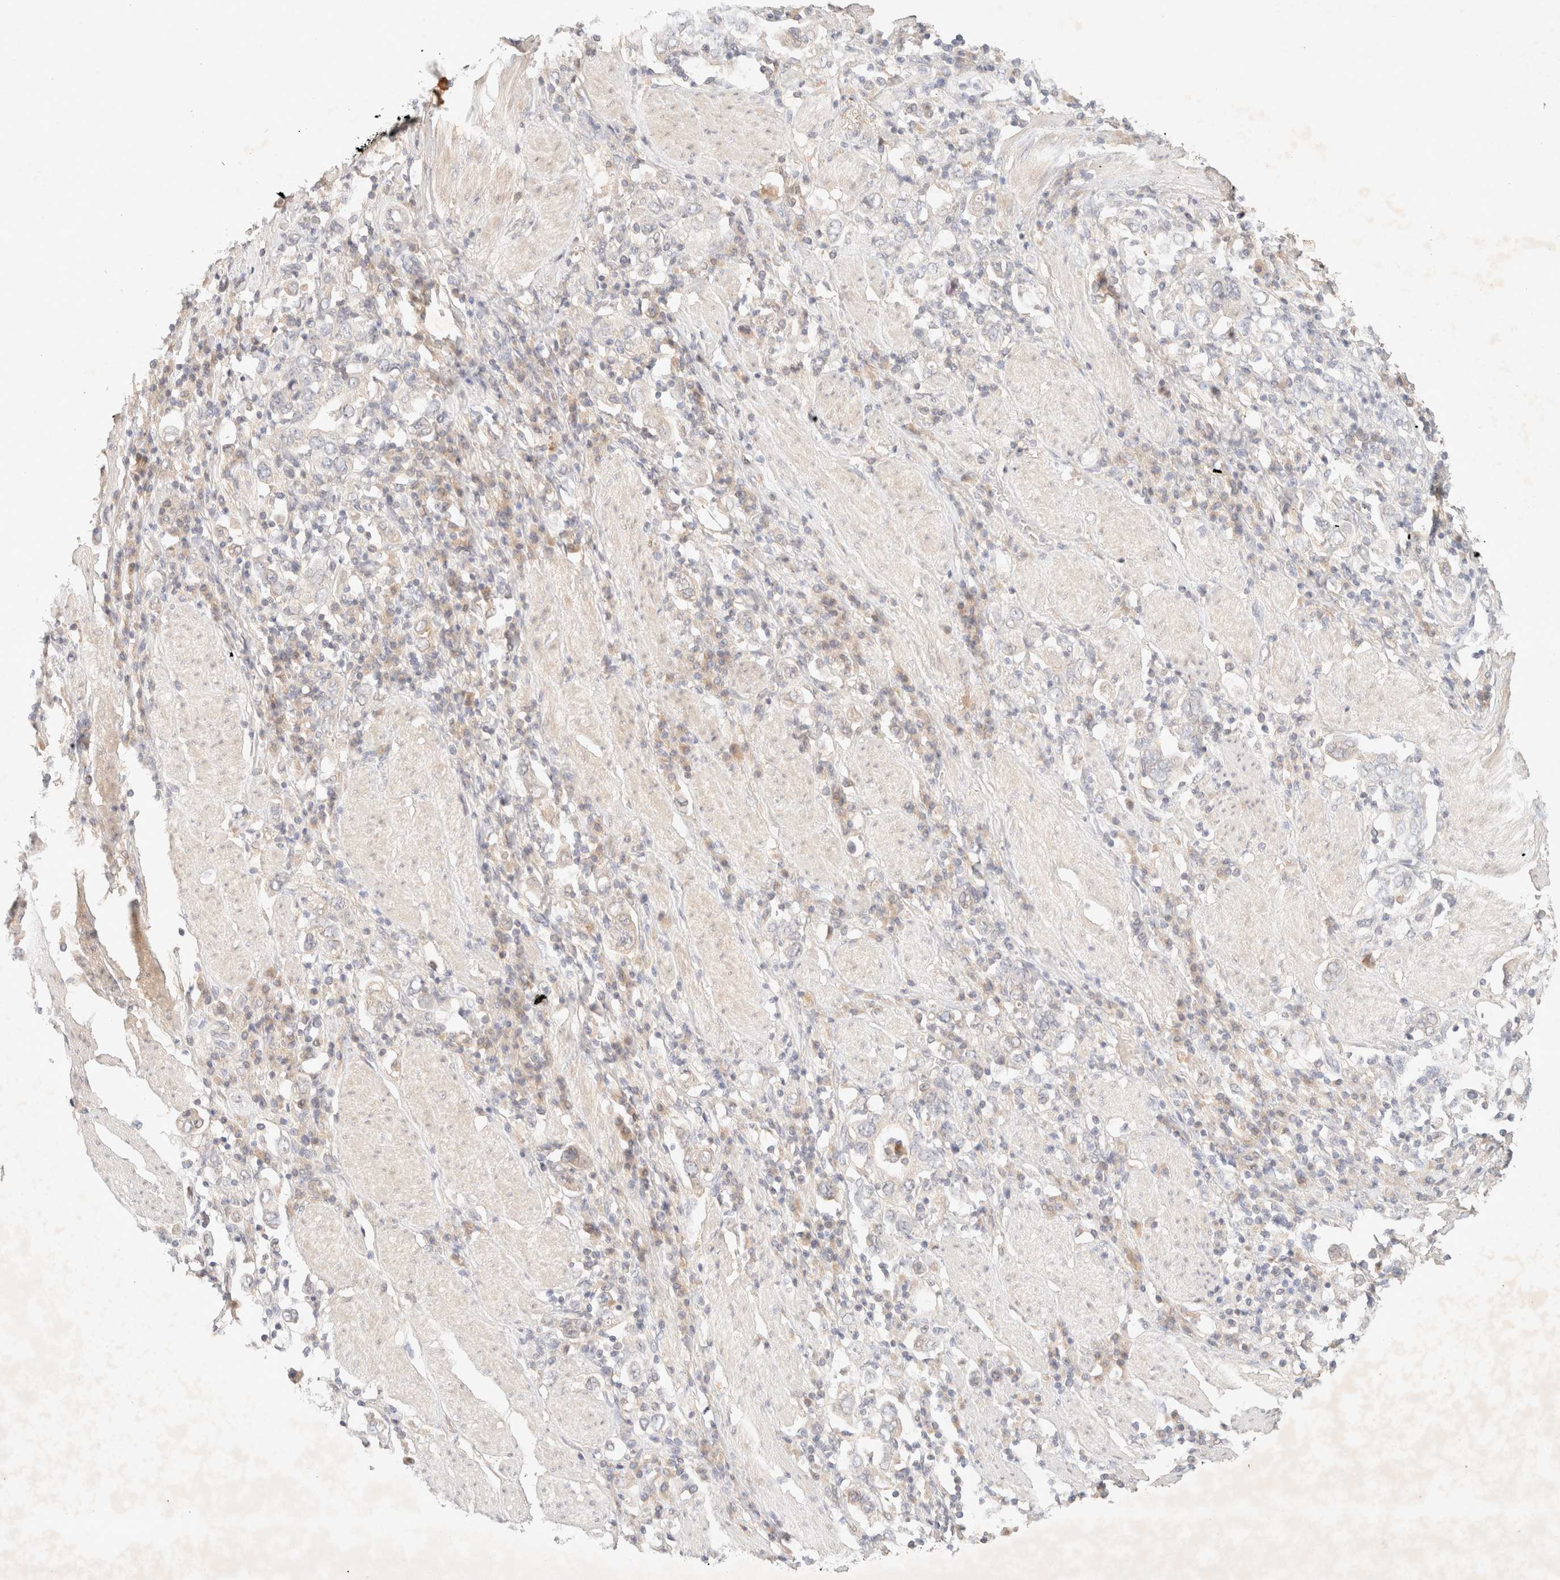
{"staining": {"intensity": "negative", "quantity": "none", "location": "none"}, "tissue": "stomach cancer", "cell_type": "Tumor cells", "image_type": "cancer", "snomed": [{"axis": "morphology", "description": "Adenocarcinoma, NOS"}, {"axis": "topography", "description": "Stomach, upper"}], "caption": "Histopathology image shows no protein staining in tumor cells of adenocarcinoma (stomach) tissue.", "gene": "SARM1", "patient": {"sex": "male", "age": 62}}